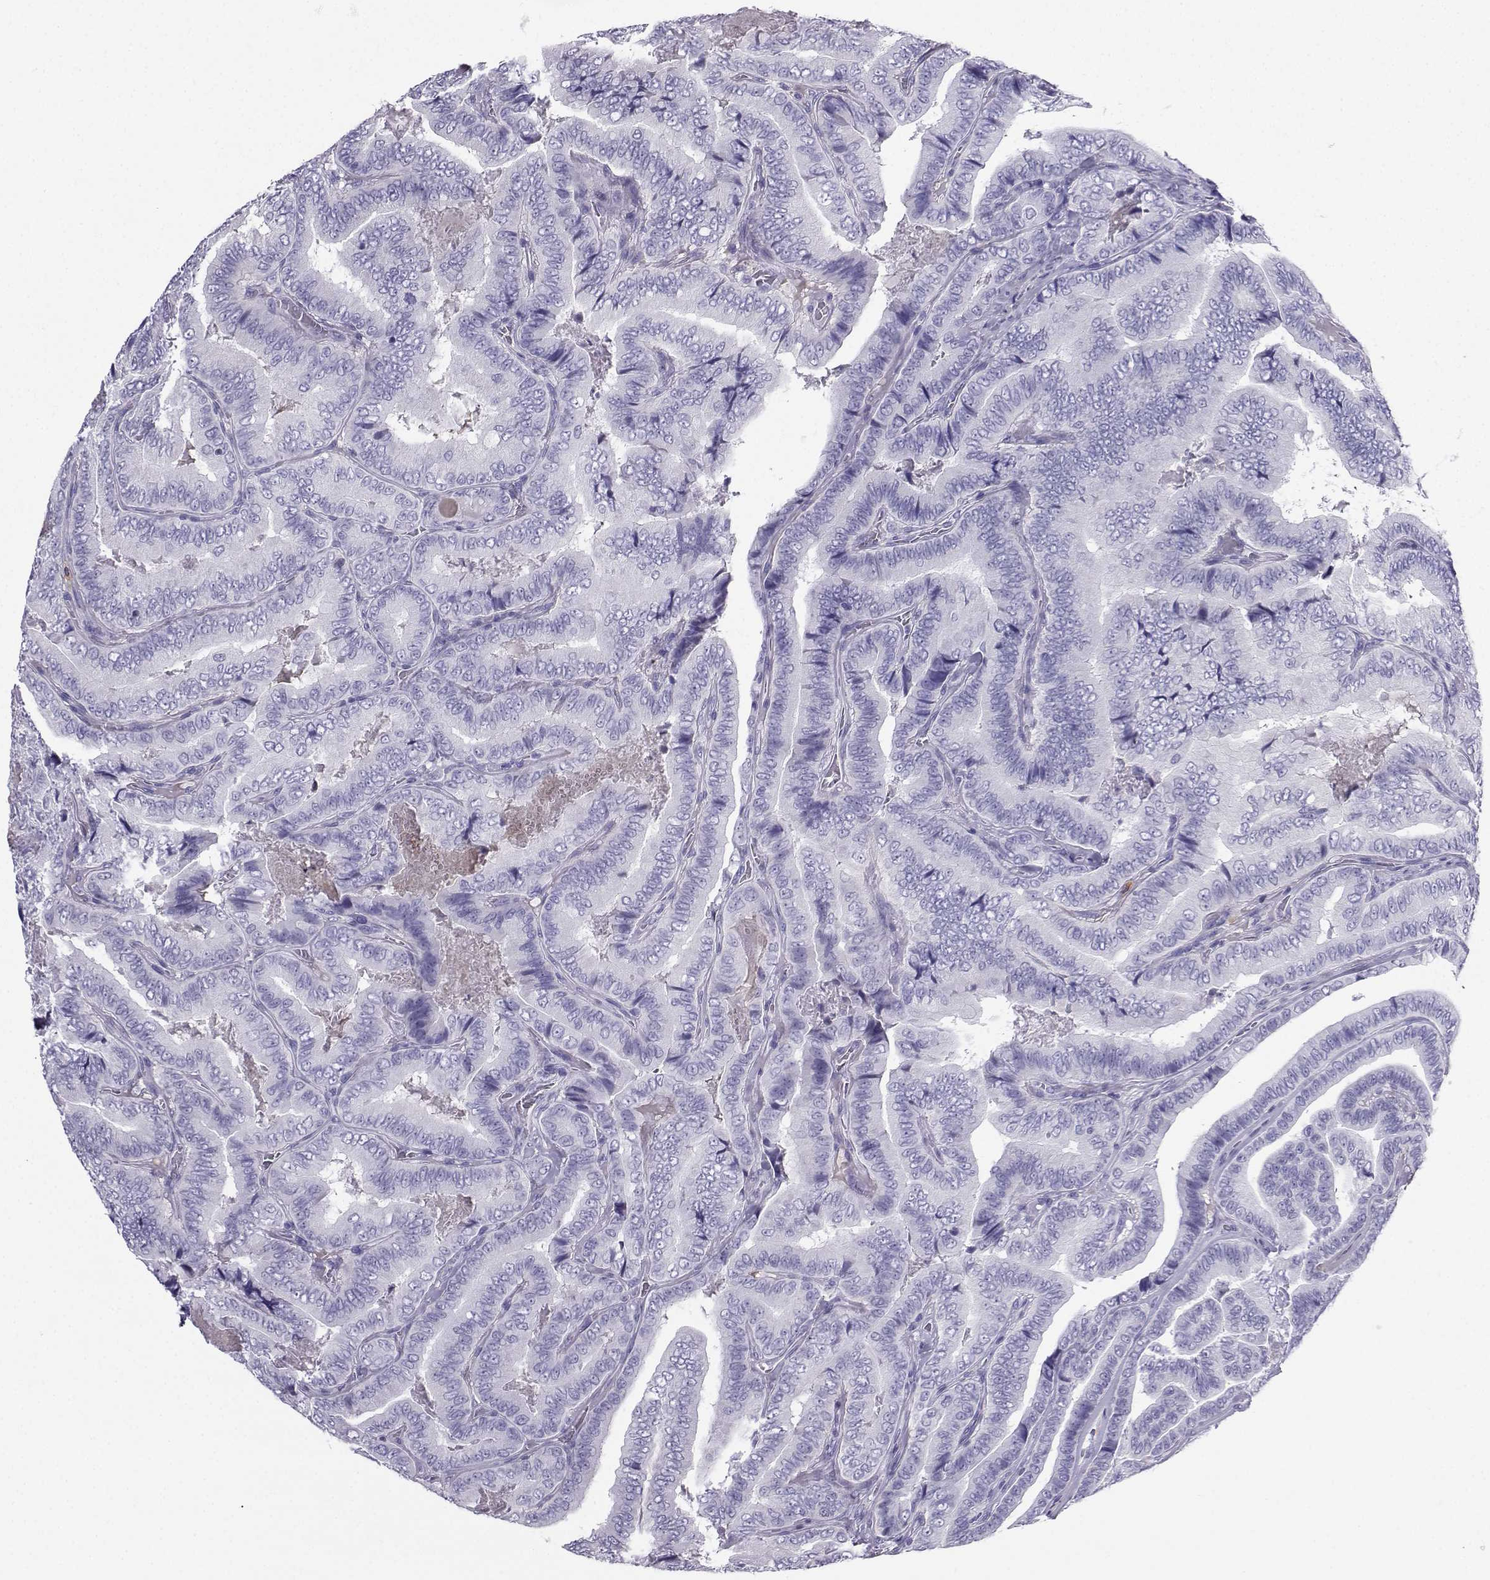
{"staining": {"intensity": "negative", "quantity": "none", "location": "none"}, "tissue": "thyroid cancer", "cell_type": "Tumor cells", "image_type": "cancer", "snomed": [{"axis": "morphology", "description": "Papillary adenocarcinoma, NOS"}, {"axis": "topography", "description": "Thyroid gland"}], "caption": "Papillary adenocarcinoma (thyroid) stained for a protein using IHC shows no staining tumor cells.", "gene": "SLC18A2", "patient": {"sex": "male", "age": 61}}